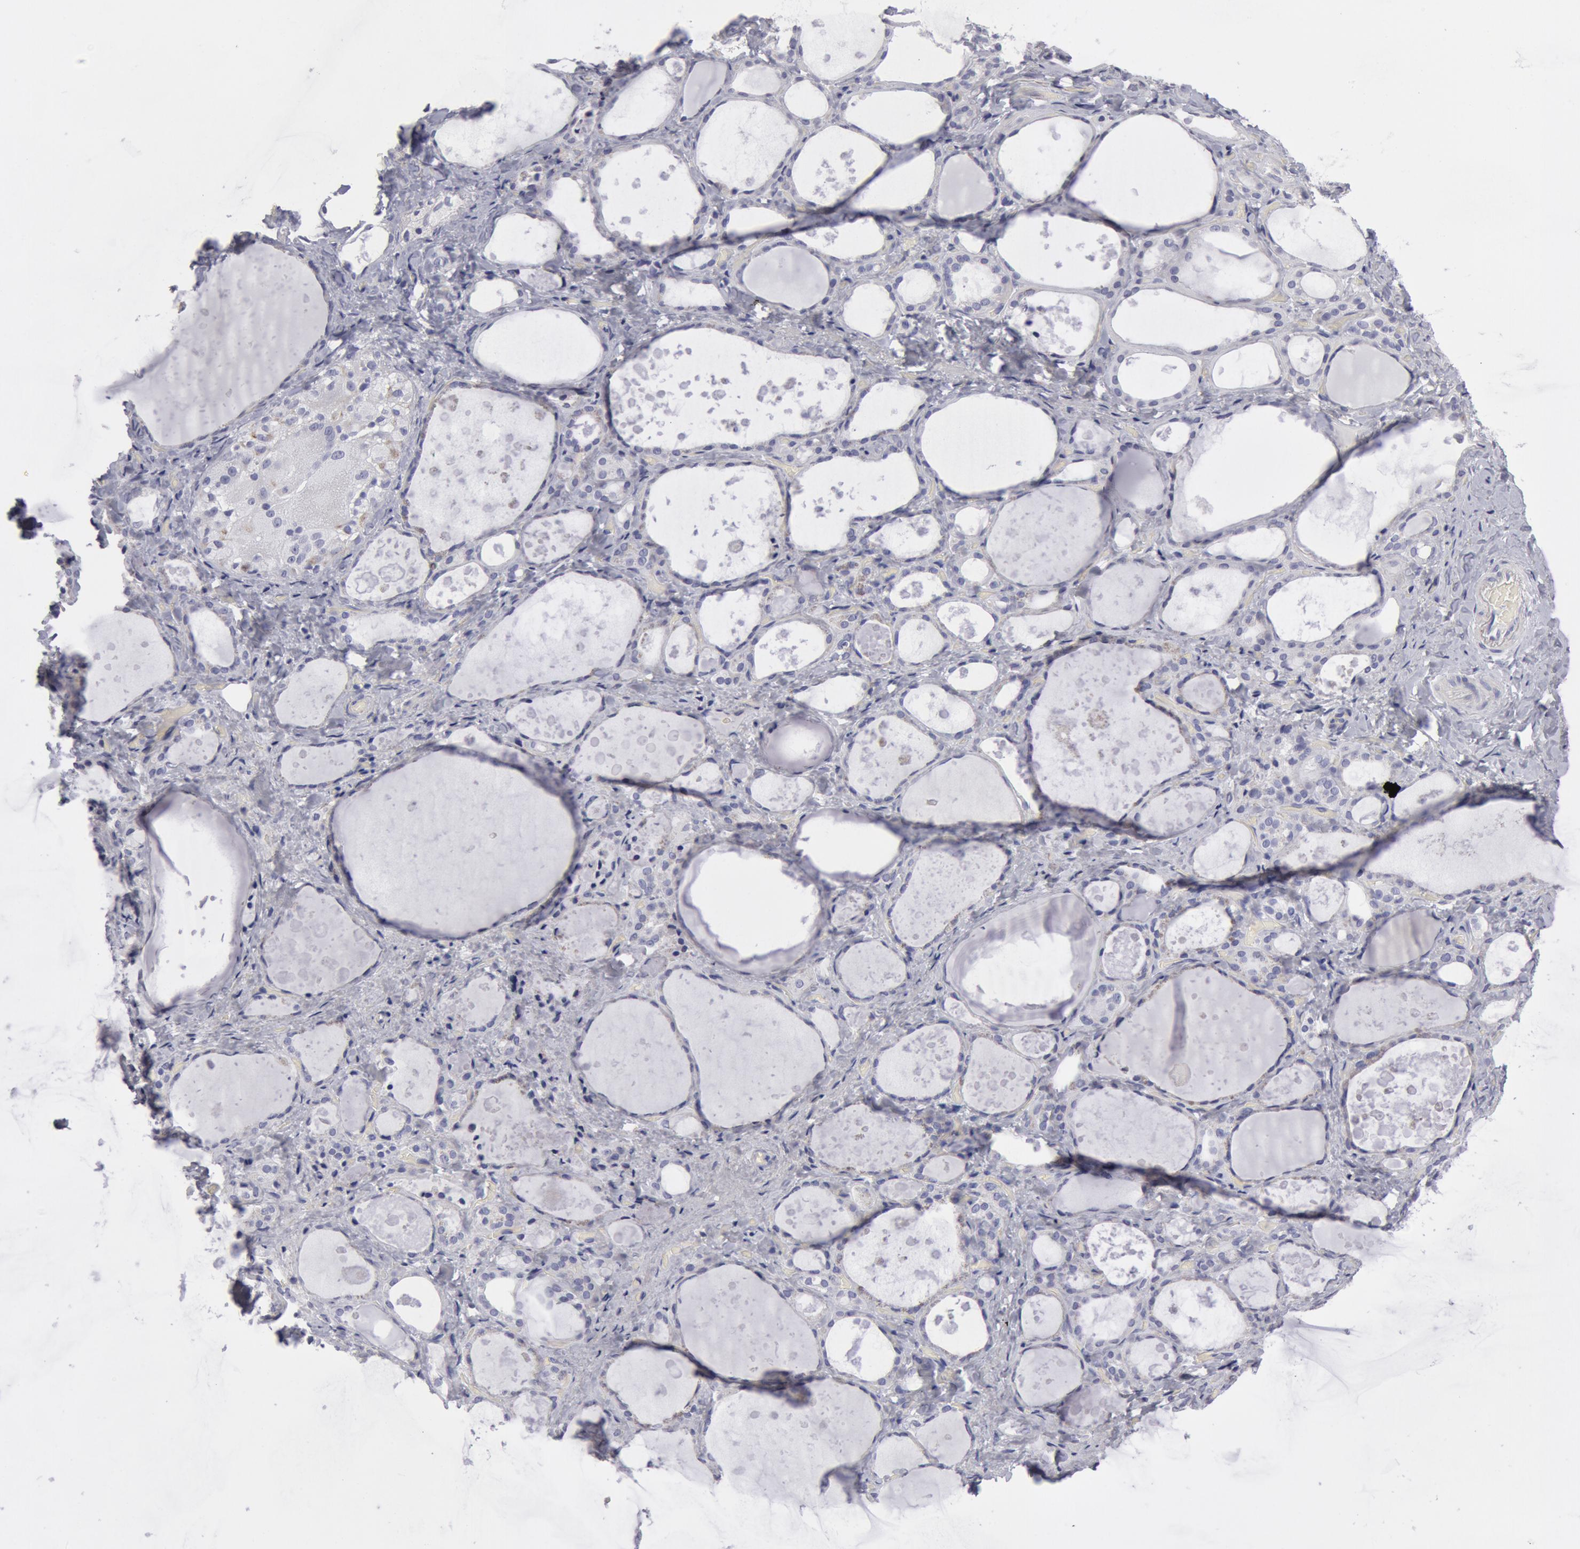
{"staining": {"intensity": "negative", "quantity": "none", "location": "none"}, "tissue": "thyroid gland", "cell_type": "Glandular cells", "image_type": "normal", "snomed": [{"axis": "morphology", "description": "Normal tissue, NOS"}, {"axis": "topography", "description": "Thyroid gland"}], "caption": "DAB immunohistochemical staining of unremarkable thyroid gland demonstrates no significant expression in glandular cells.", "gene": "SMC1B", "patient": {"sex": "female", "age": 75}}